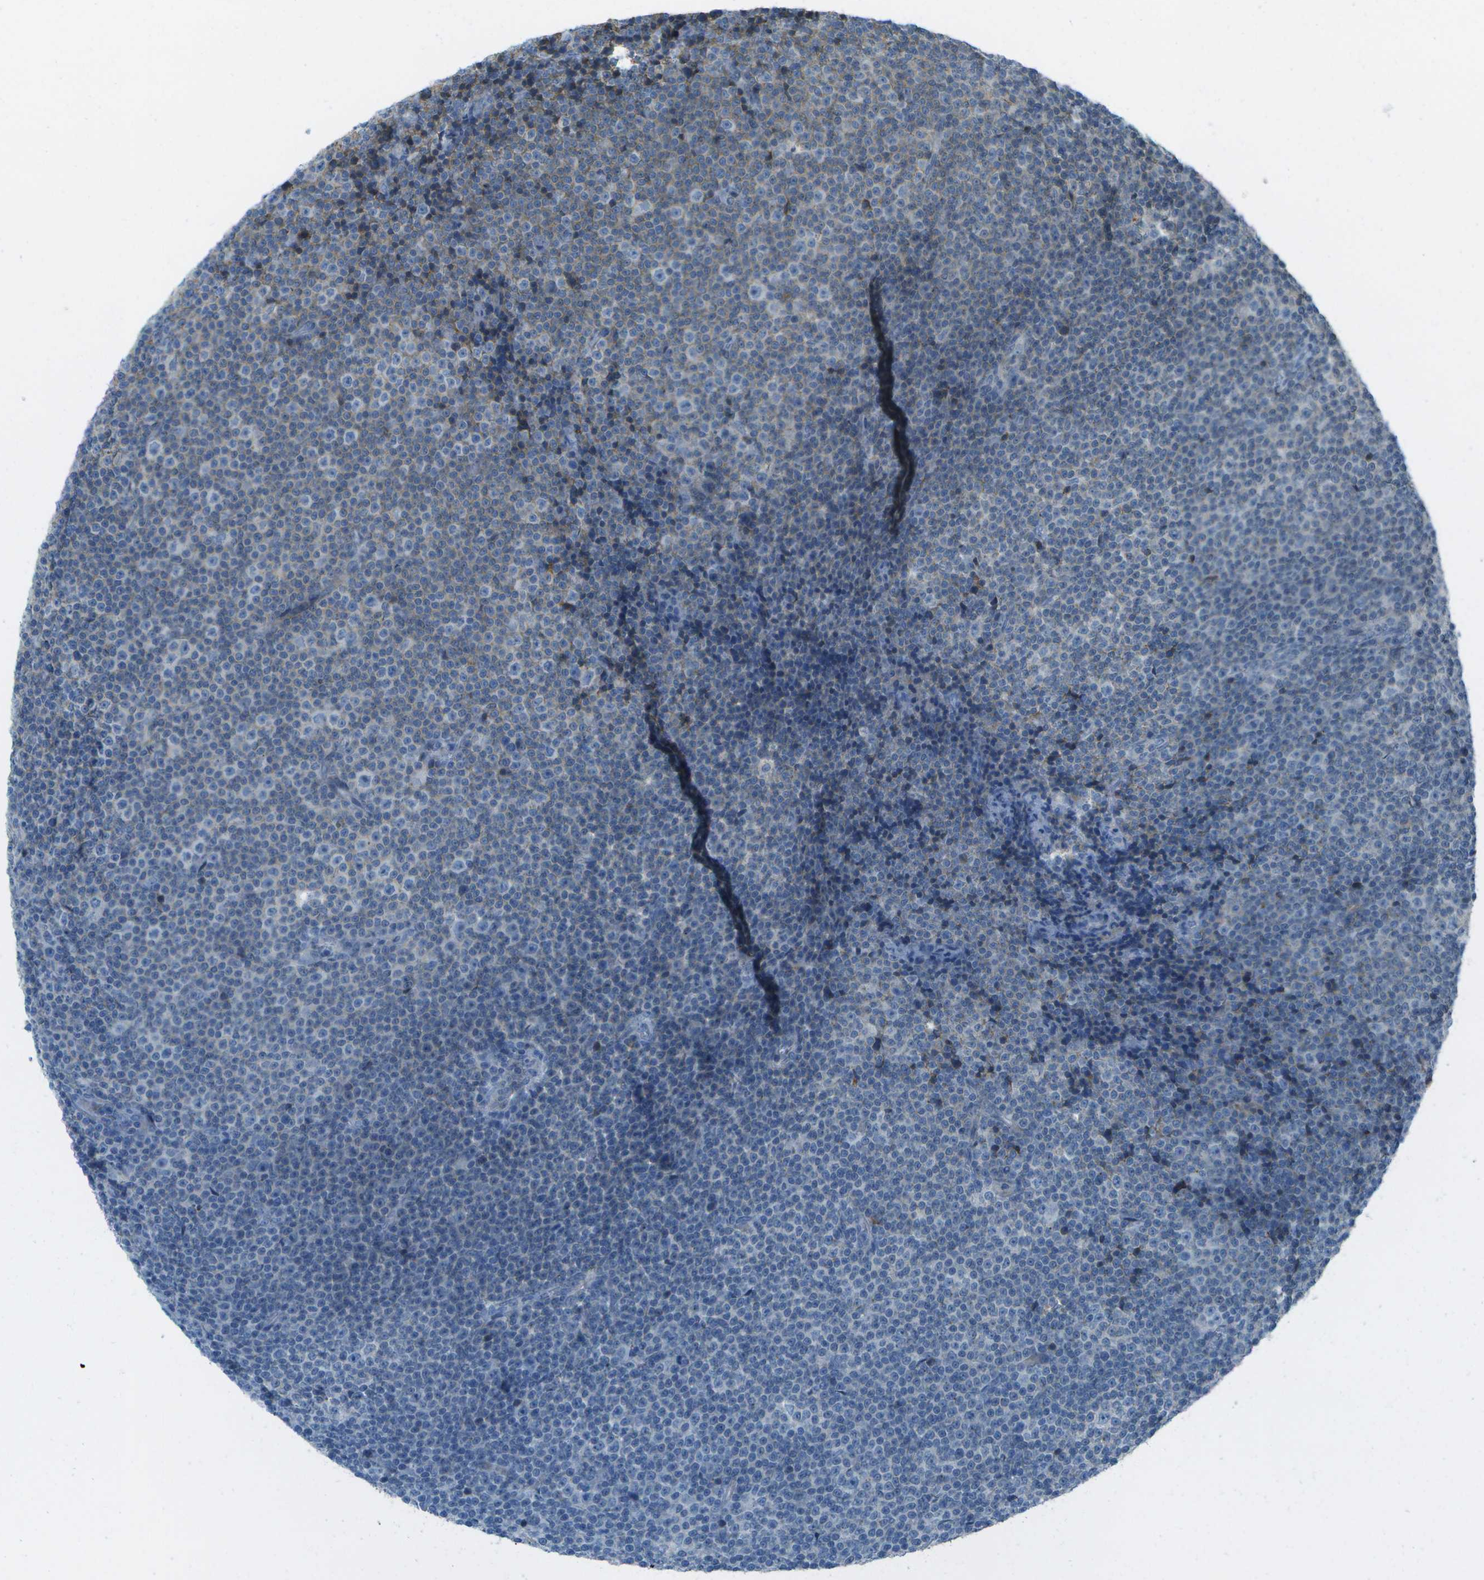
{"staining": {"intensity": "negative", "quantity": "none", "location": "none"}, "tissue": "lymphoma", "cell_type": "Tumor cells", "image_type": "cancer", "snomed": [{"axis": "morphology", "description": "Malignant lymphoma, non-Hodgkin's type, Low grade"}, {"axis": "topography", "description": "Lymph node"}], "caption": "This image is of lymphoma stained with IHC to label a protein in brown with the nuclei are counter-stained blue. There is no staining in tumor cells.", "gene": "LRRC66", "patient": {"sex": "female", "age": 67}}